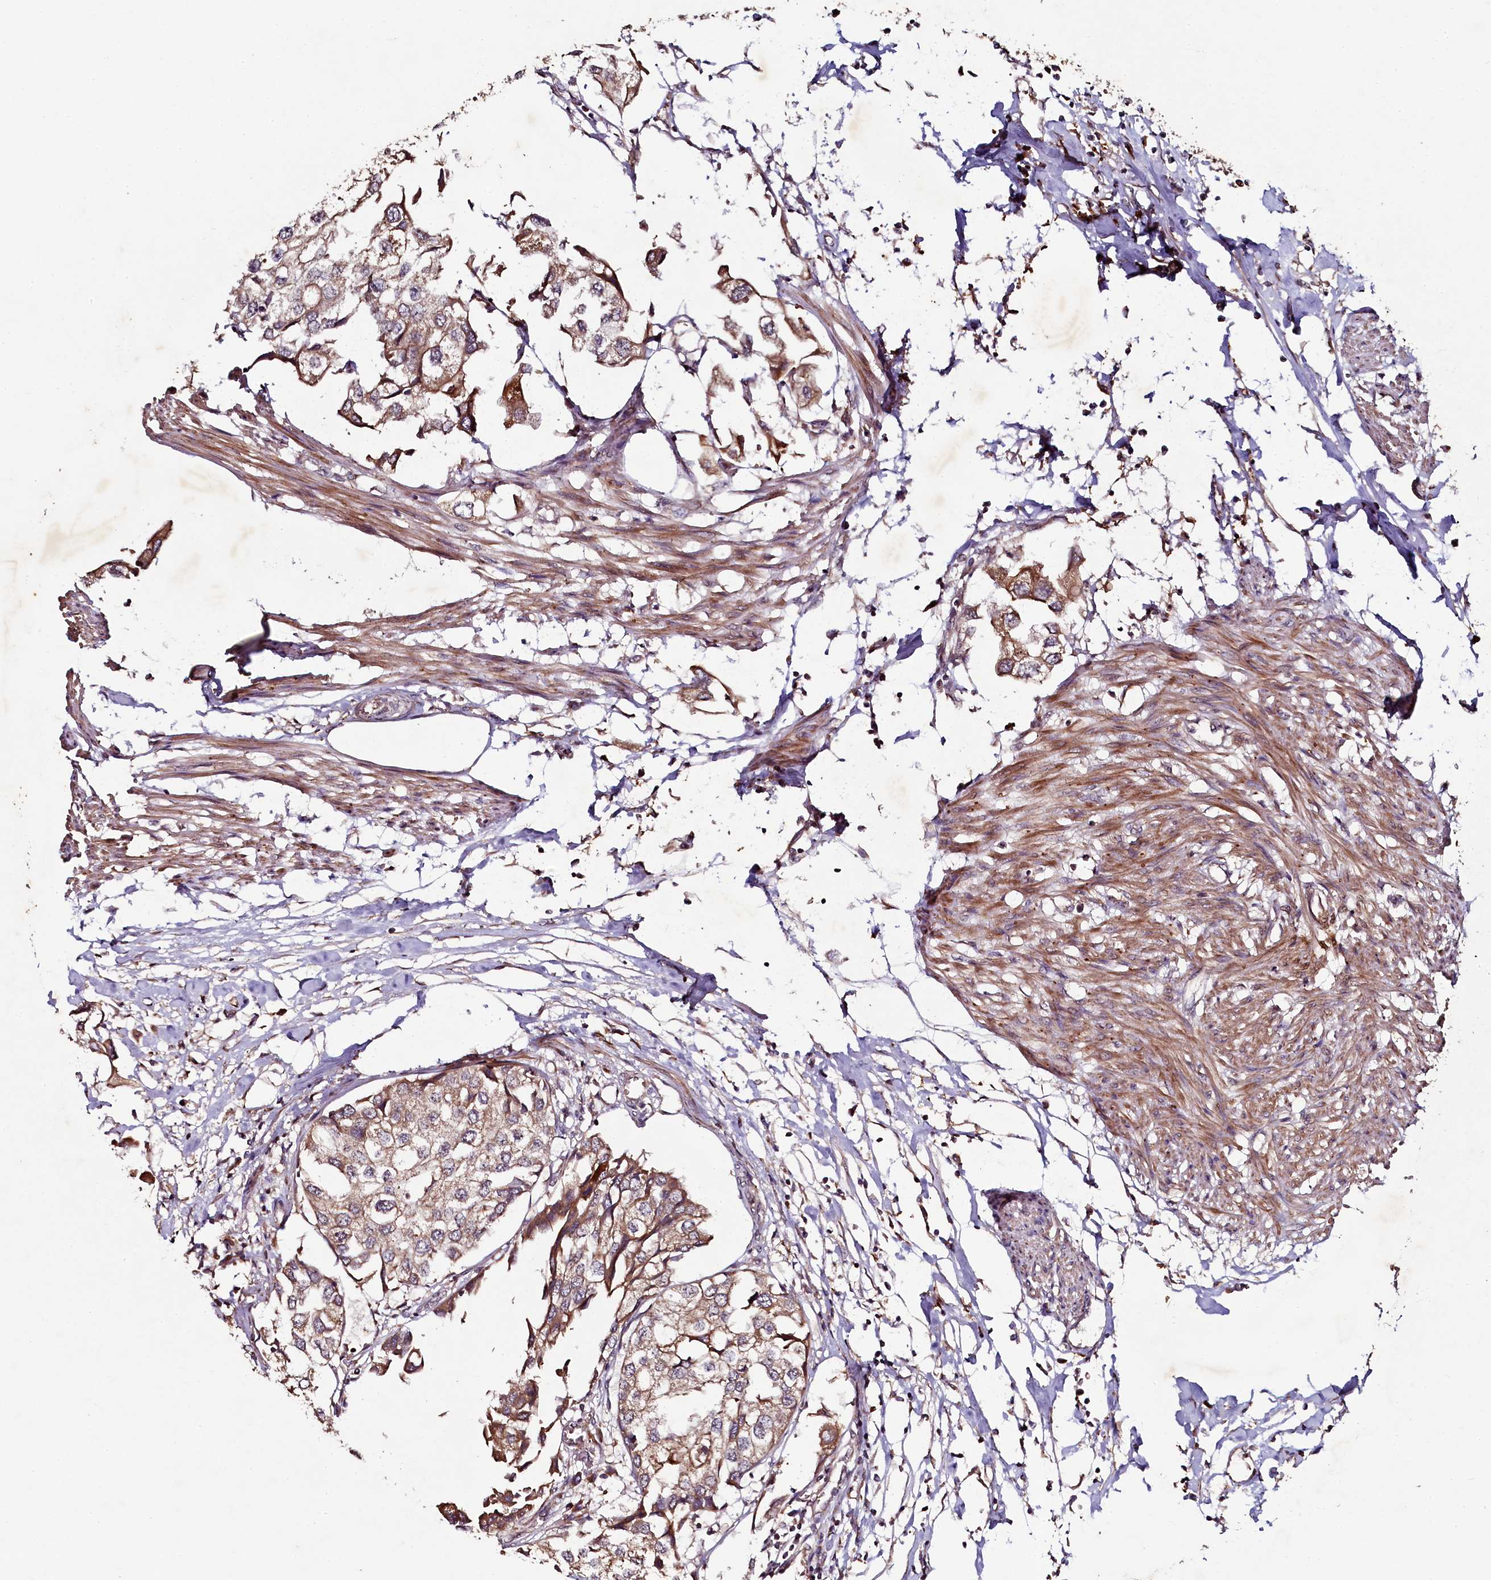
{"staining": {"intensity": "moderate", "quantity": ">75%", "location": "cytoplasmic/membranous"}, "tissue": "urothelial cancer", "cell_type": "Tumor cells", "image_type": "cancer", "snomed": [{"axis": "morphology", "description": "Urothelial carcinoma, High grade"}, {"axis": "topography", "description": "Urinary bladder"}], "caption": "There is medium levels of moderate cytoplasmic/membranous staining in tumor cells of urothelial carcinoma (high-grade), as demonstrated by immunohistochemical staining (brown color).", "gene": "SEC24C", "patient": {"sex": "male", "age": 64}}